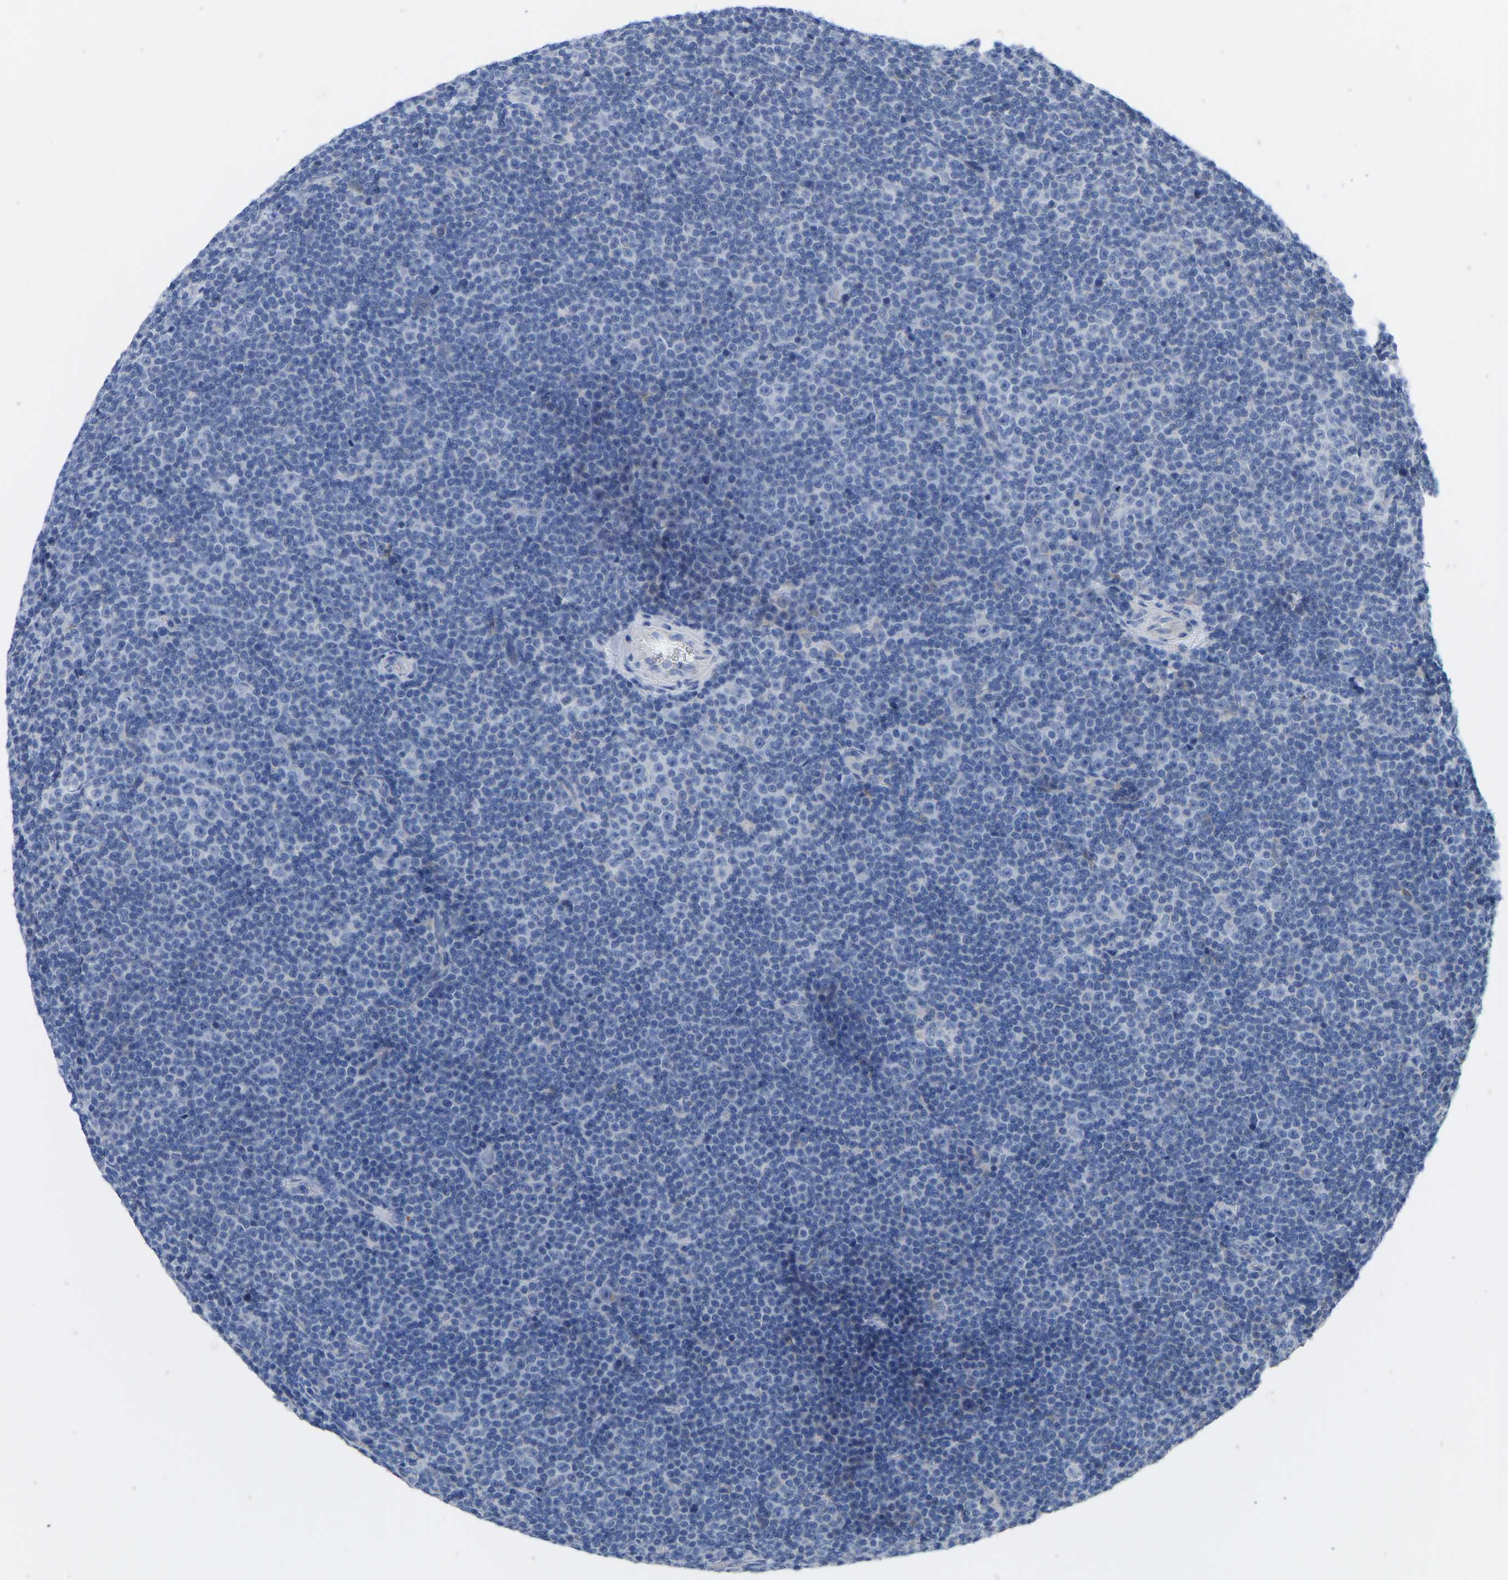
{"staining": {"intensity": "negative", "quantity": "none", "location": "none"}, "tissue": "lymphoma", "cell_type": "Tumor cells", "image_type": "cancer", "snomed": [{"axis": "morphology", "description": "Malignant lymphoma, non-Hodgkin's type, Low grade"}, {"axis": "topography", "description": "Lymph node"}], "caption": "IHC image of malignant lymphoma, non-Hodgkin's type (low-grade) stained for a protein (brown), which demonstrates no positivity in tumor cells.", "gene": "OLIG2", "patient": {"sex": "female", "age": 67}}